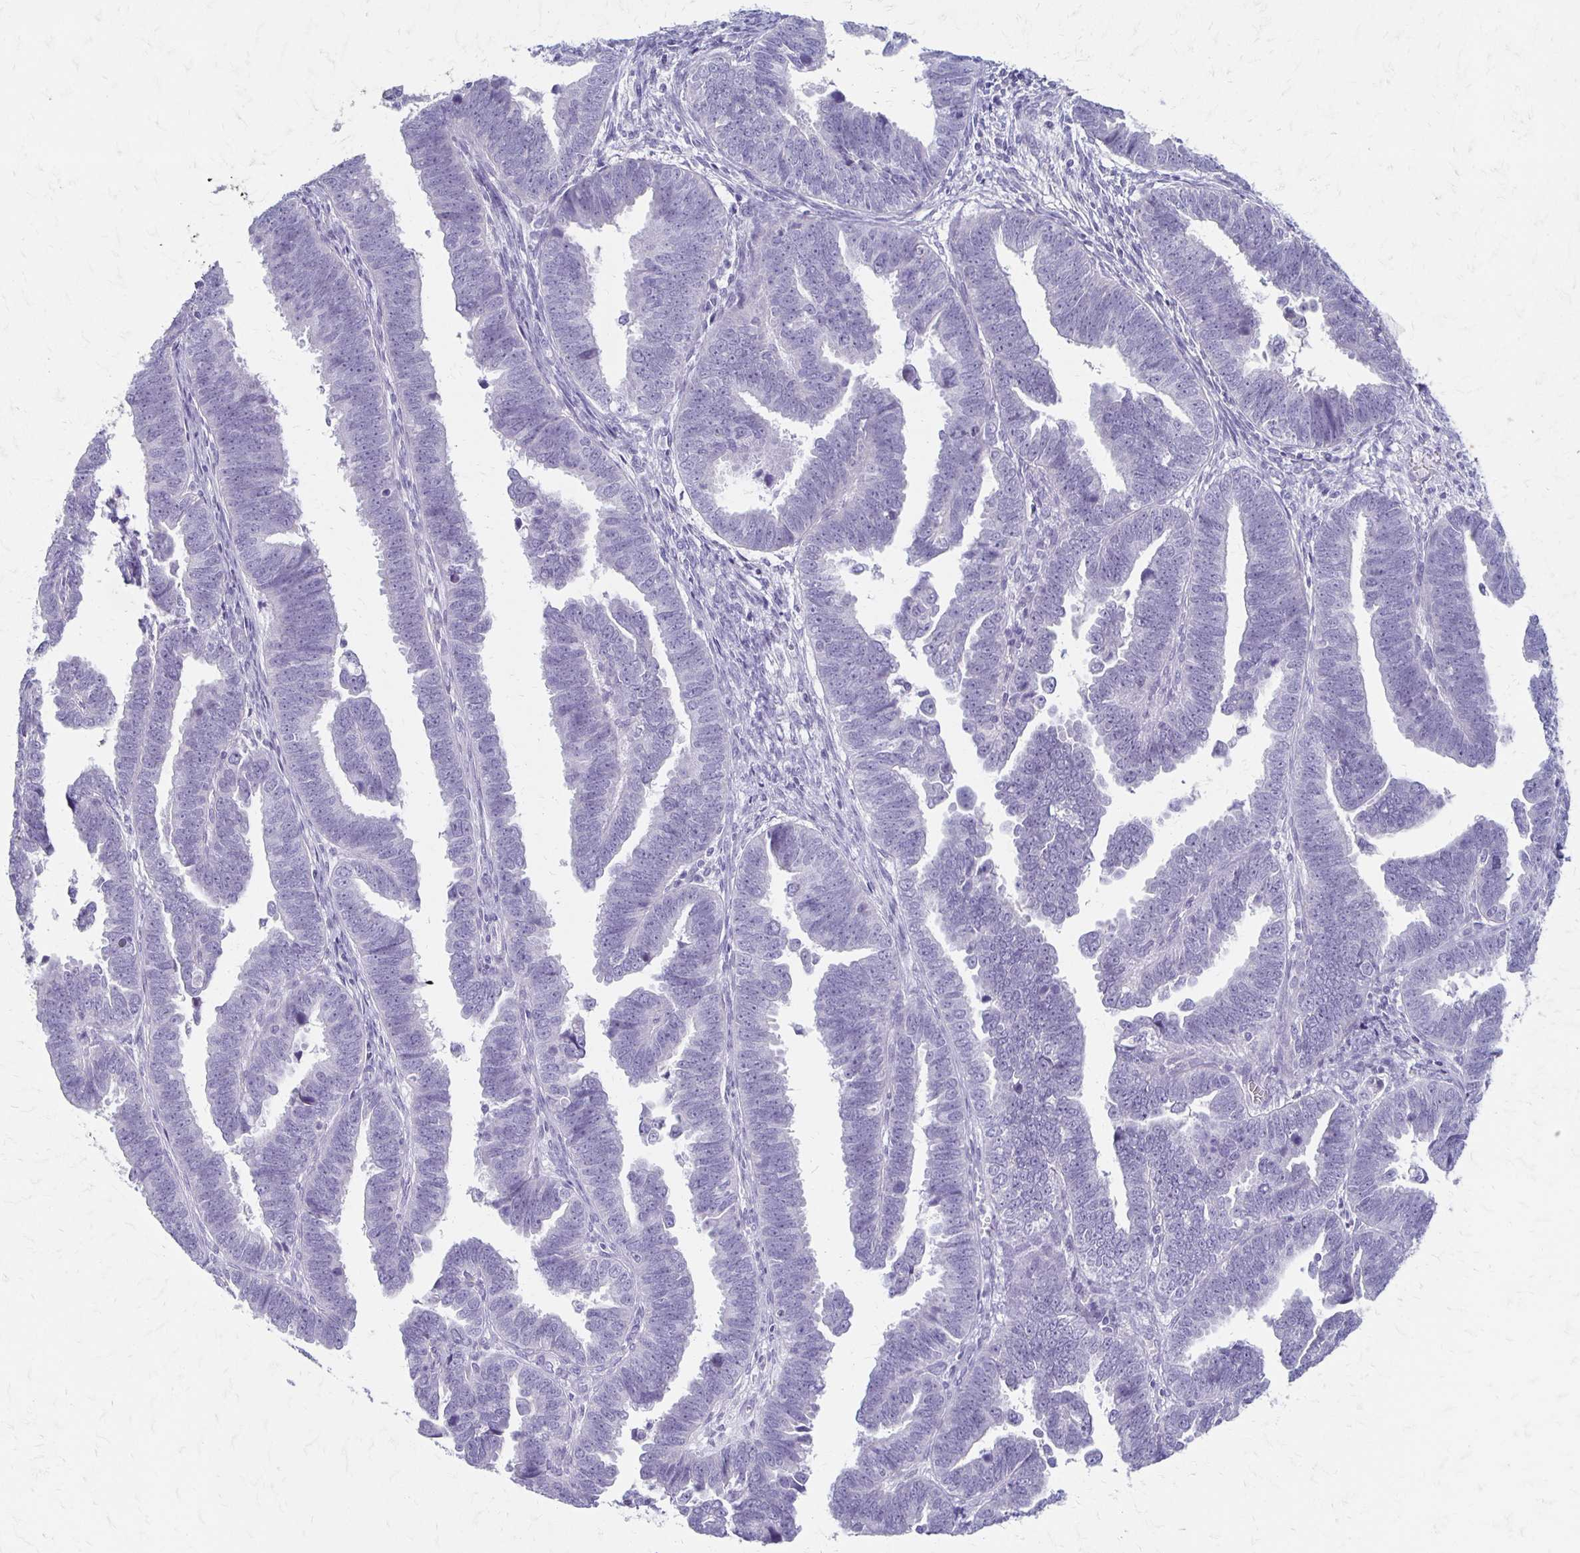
{"staining": {"intensity": "negative", "quantity": "none", "location": "none"}, "tissue": "endometrial cancer", "cell_type": "Tumor cells", "image_type": "cancer", "snomed": [{"axis": "morphology", "description": "Adenocarcinoma, NOS"}, {"axis": "topography", "description": "Endometrium"}], "caption": "Endometrial adenocarcinoma stained for a protein using immunohistochemistry exhibits no positivity tumor cells.", "gene": "IVL", "patient": {"sex": "female", "age": 75}}